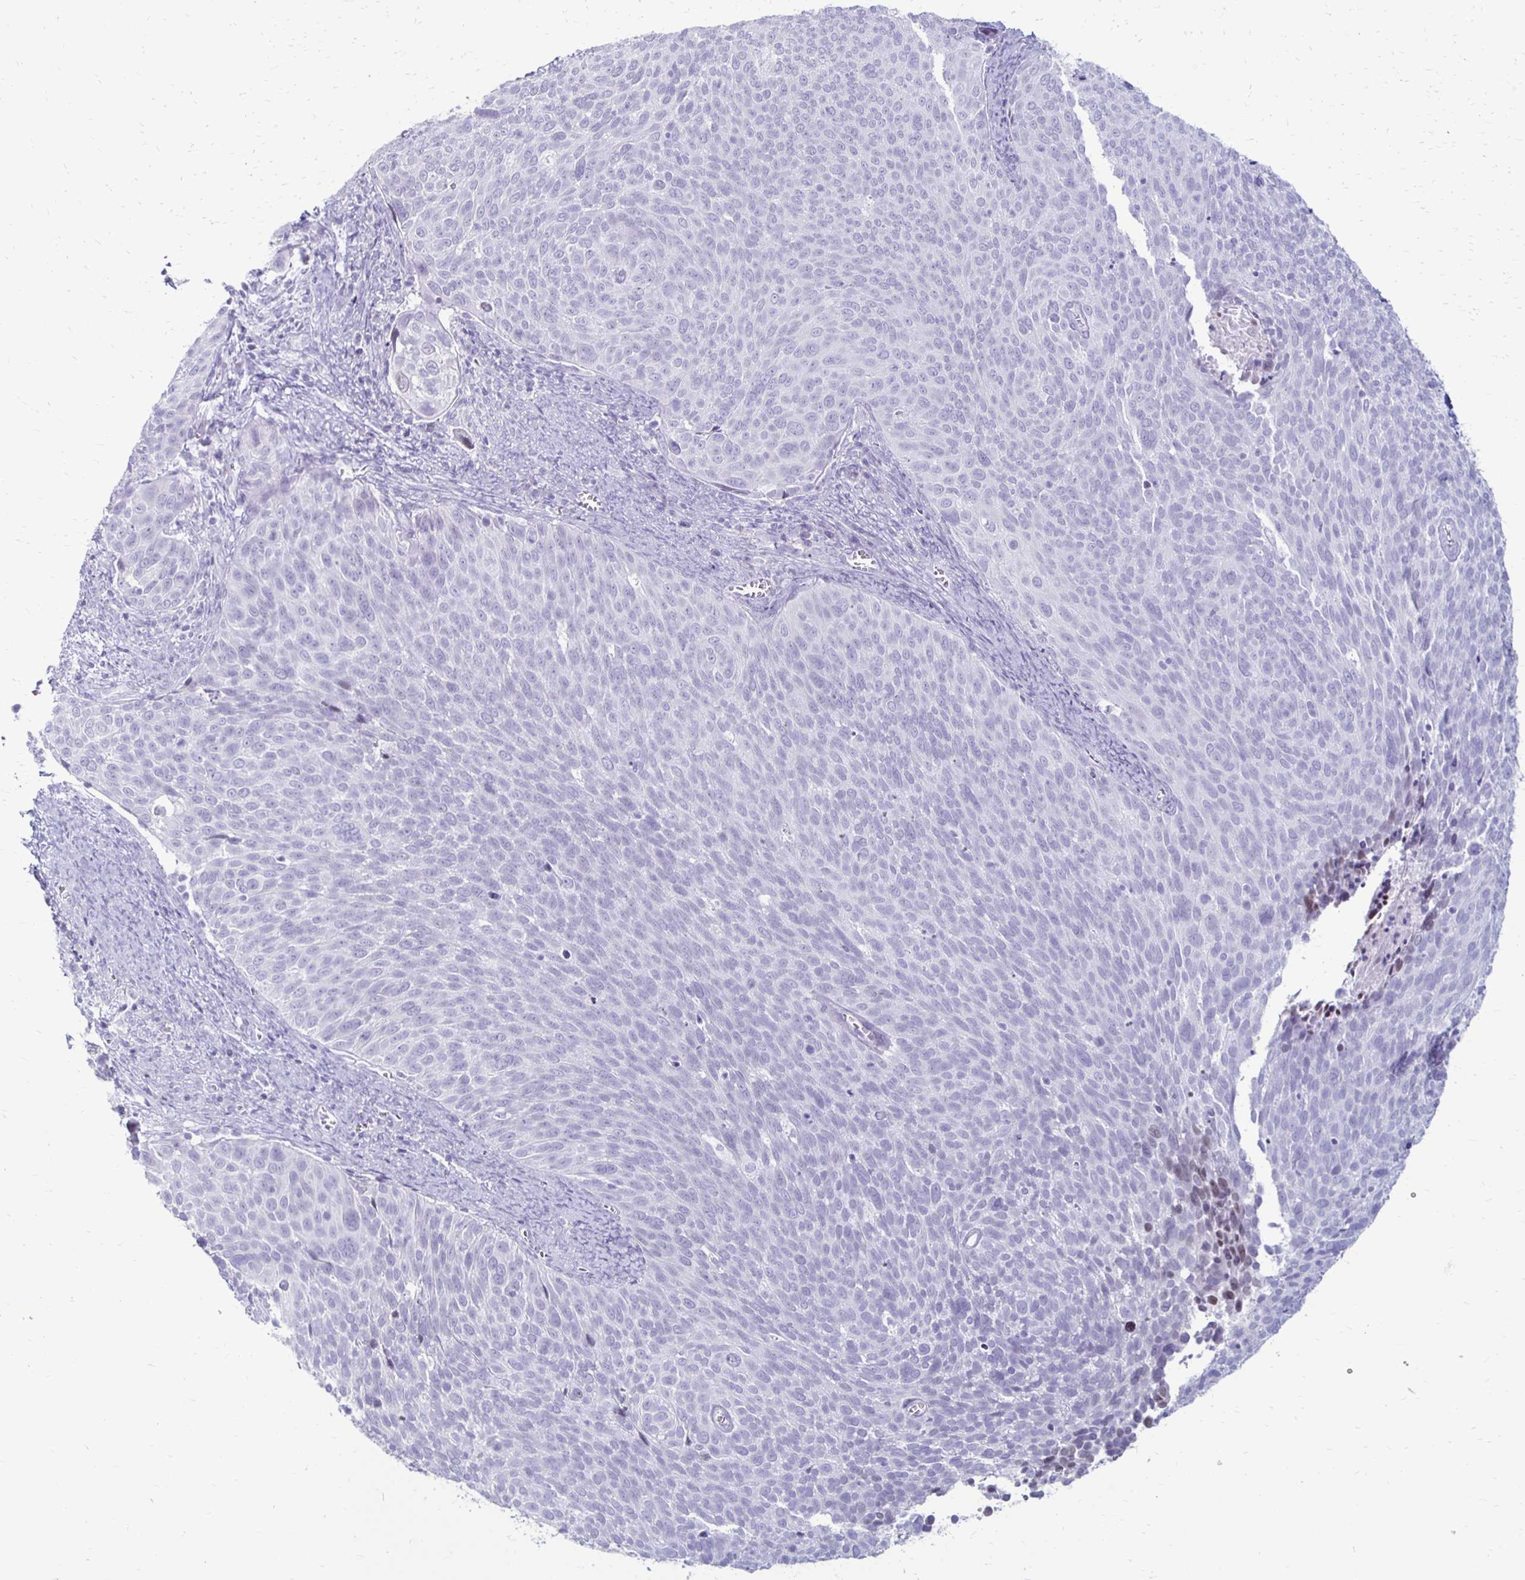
{"staining": {"intensity": "negative", "quantity": "none", "location": "none"}, "tissue": "cervical cancer", "cell_type": "Tumor cells", "image_type": "cancer", "snomed": [{"axis": "morphology", "description": "Squamous cell carcinoma, NOS"}, {"axis": "topography", "description": "Cervix"}], "caption": "Tumor cells are negative for protein expression in human cervical cancer. (Stains: DAB IHC with hematoxylin counter stain, Microscopy: brightfield microscopy at high magnification).", "gene": "RYR1", "patient": {"sex": "female", "age": 39}}